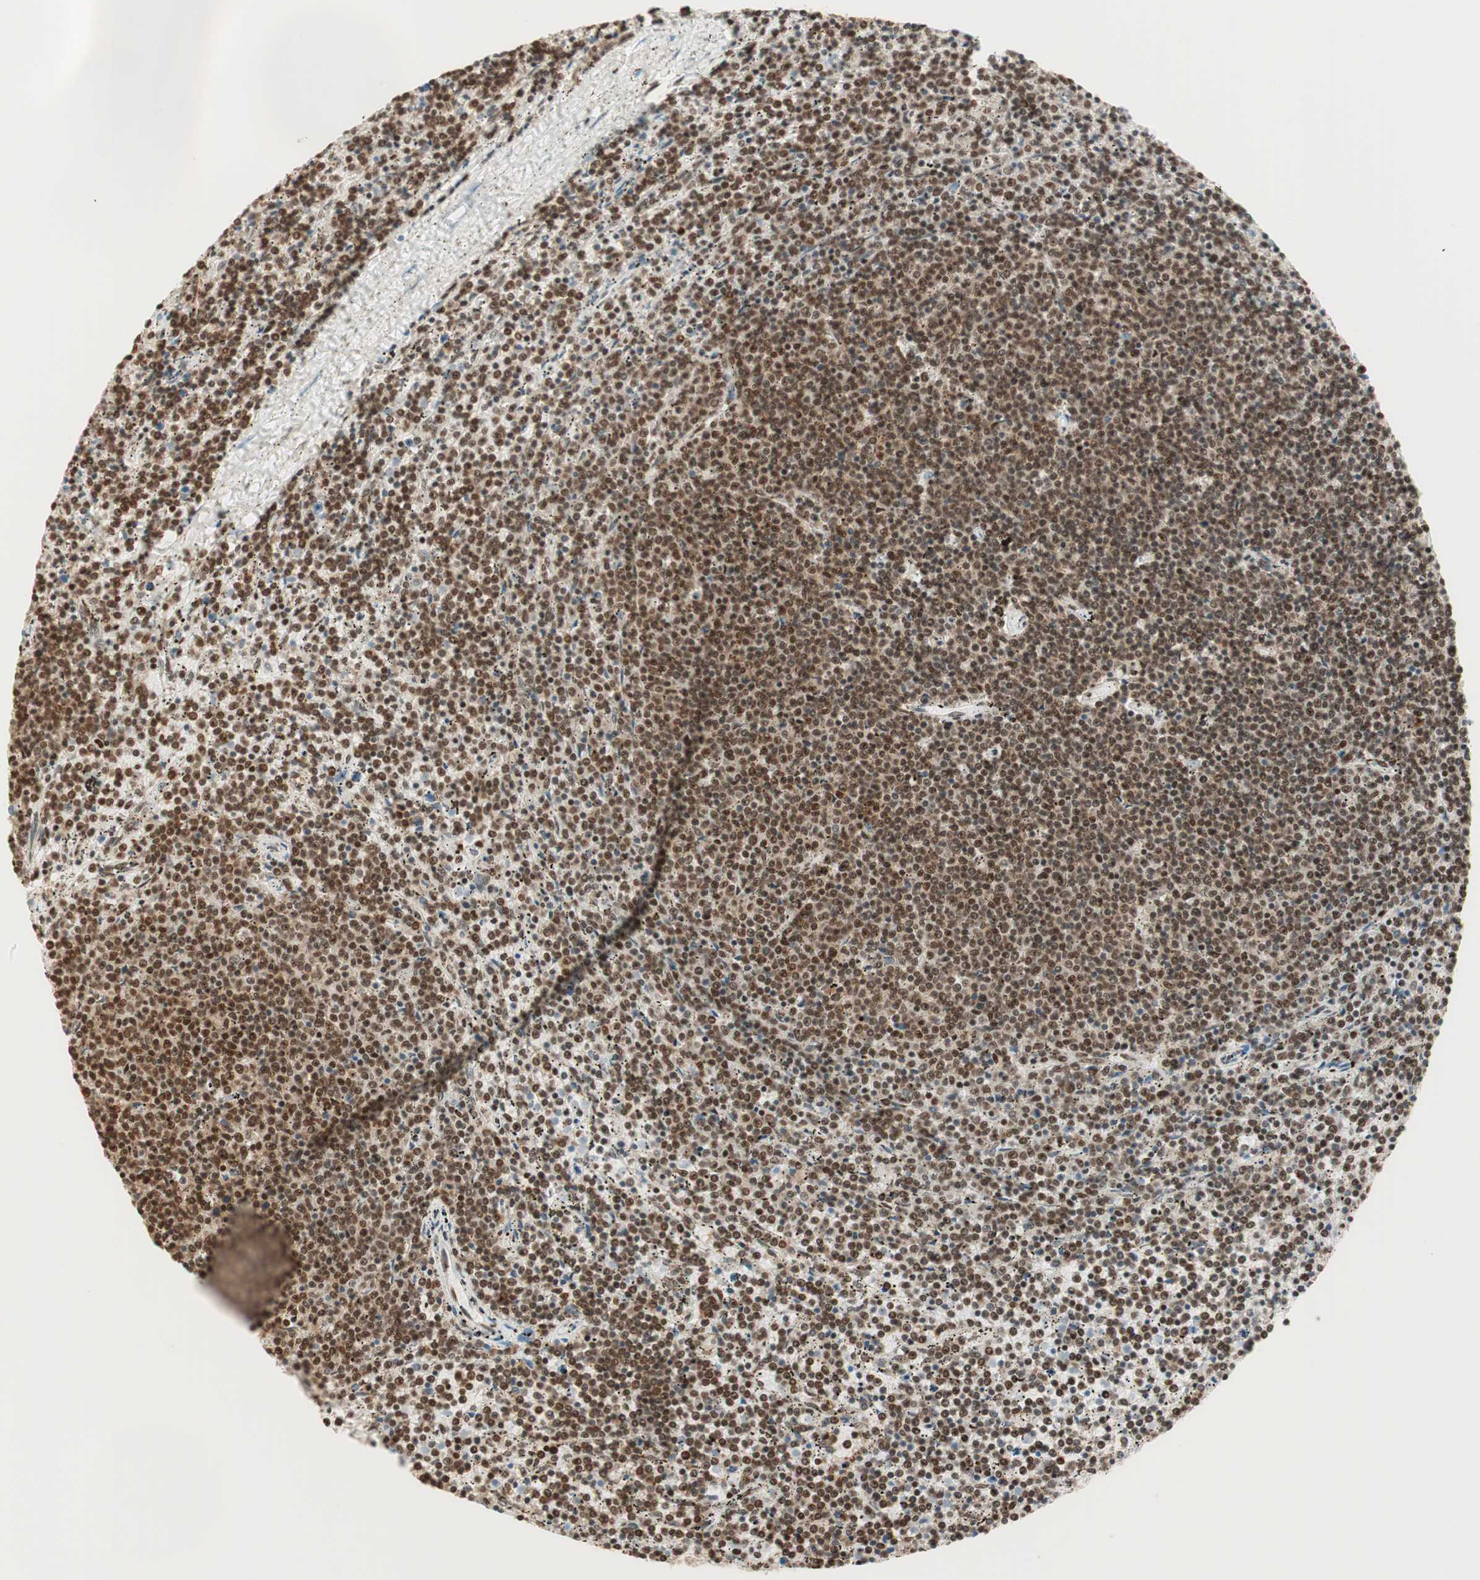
{"staining": {"intensity": "strong", "quantity": ">75%", "location": "nuclear"}, "tissue": "lymphoma", "cell_type": "Tumor cells", "image_type": "cancer", "snomed": [{"axis": "morphology", "description": "Malignant lymphoma, non-Hodgkin's type, Low grade"}, {"axis": "topography", "description": "Spleen"}], "caption": "Immunohistochemistry histopathology image of low-grade malignant lymphoma, non-Hodgkin's type stained for a protein (brown), which displays high levels of strong nuclear expression in about >75% of tumor cells.", "gene": "SMARCE1", "patient": {"sex": "female", "age": 50}}